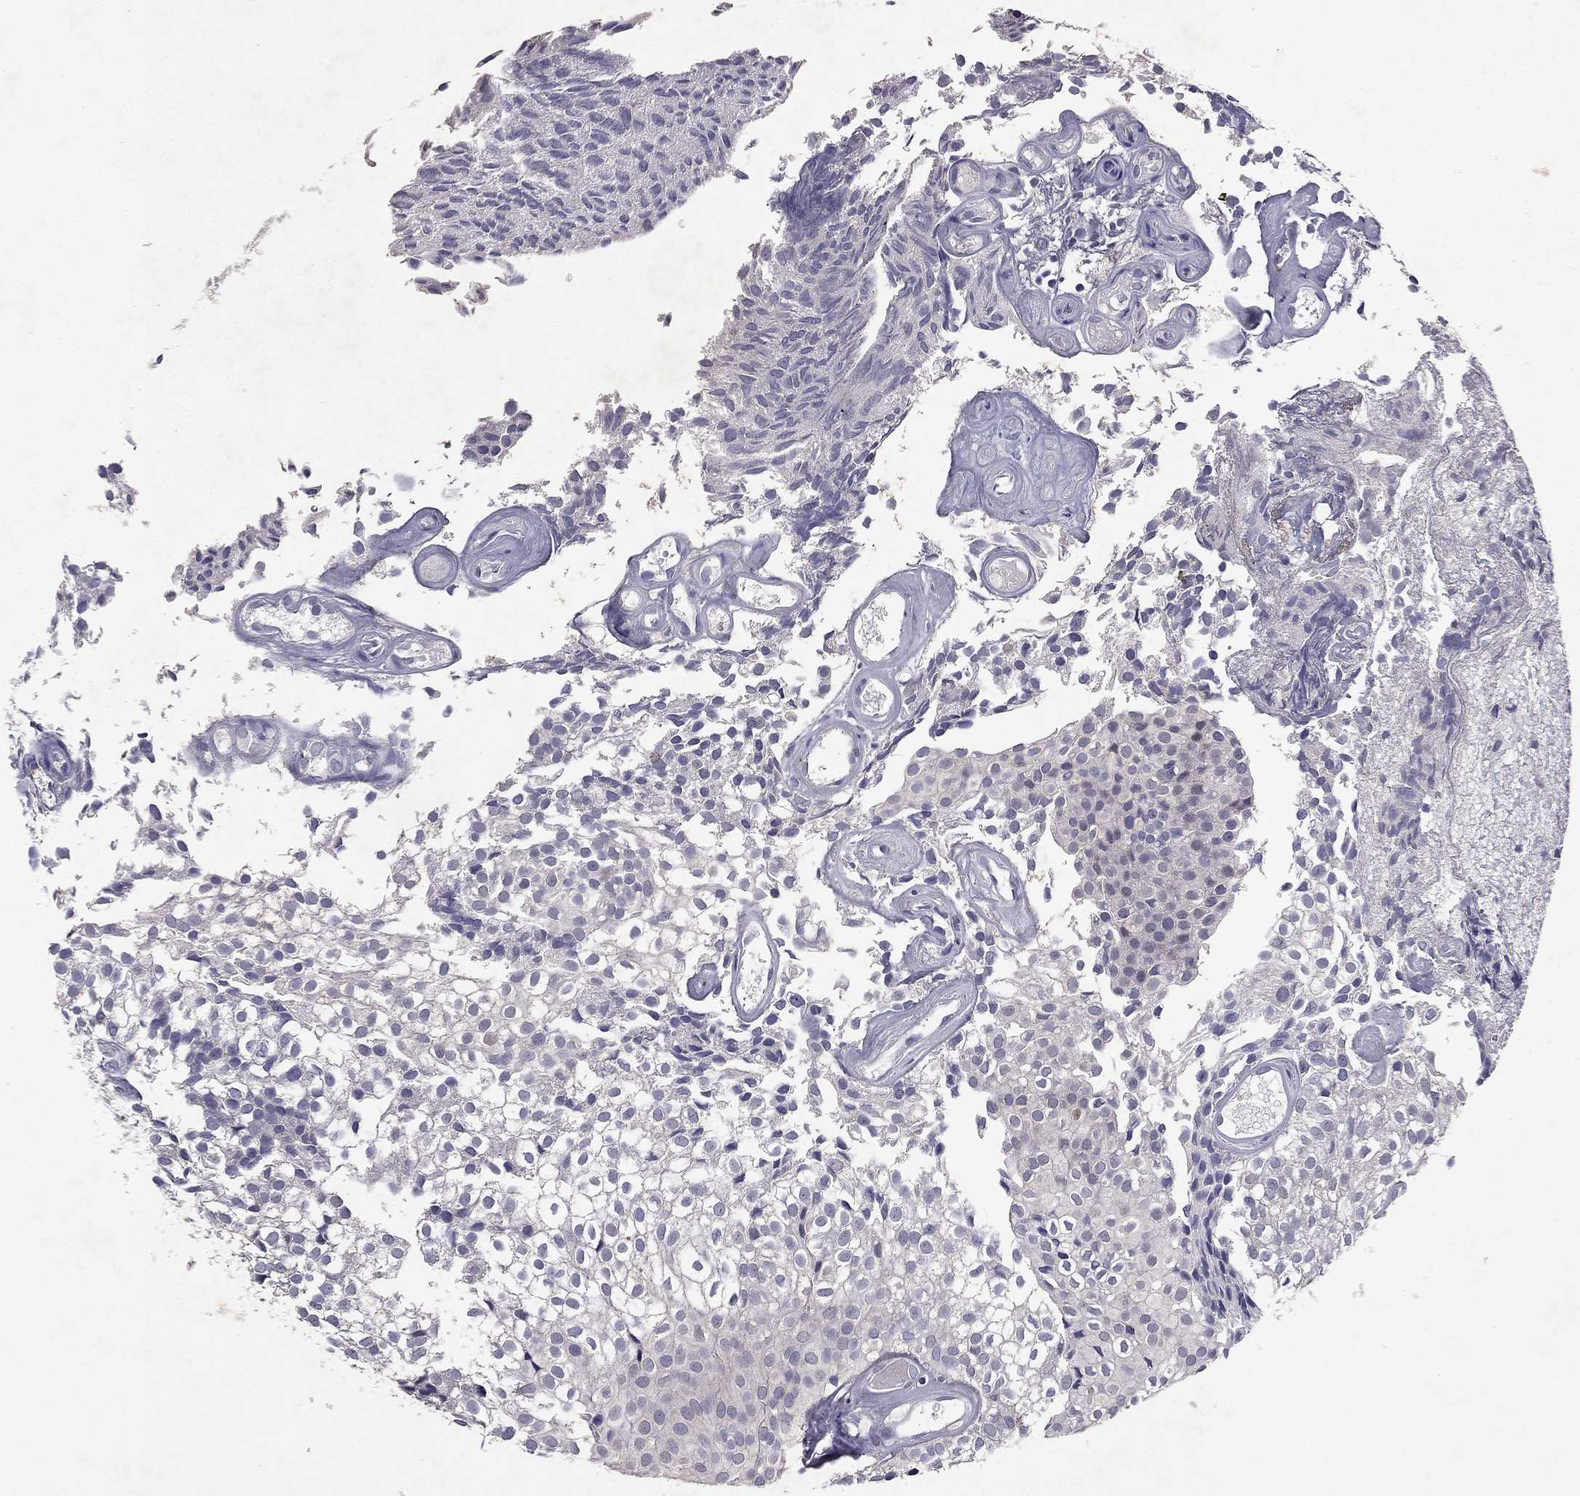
{"staining": {"intensity": "negative", "quantity": "none", "location": "none"}, "tissue": "urothelial cancer", "cell_type": "Tumor cells", "image_type": "cancer", "snomed": [{"axis": "morphology", "description": "Urothelial carcinoma, Low grade"}, {"axis": "topography", "description": "Urinary bladder"}], "caption": "IHC micrograph of urothelial cancer stained for a protein (brown), which shows no positivity in tumor cells.", "gene": "ESR2", "patient": {"sex": "male", "age": 89}}